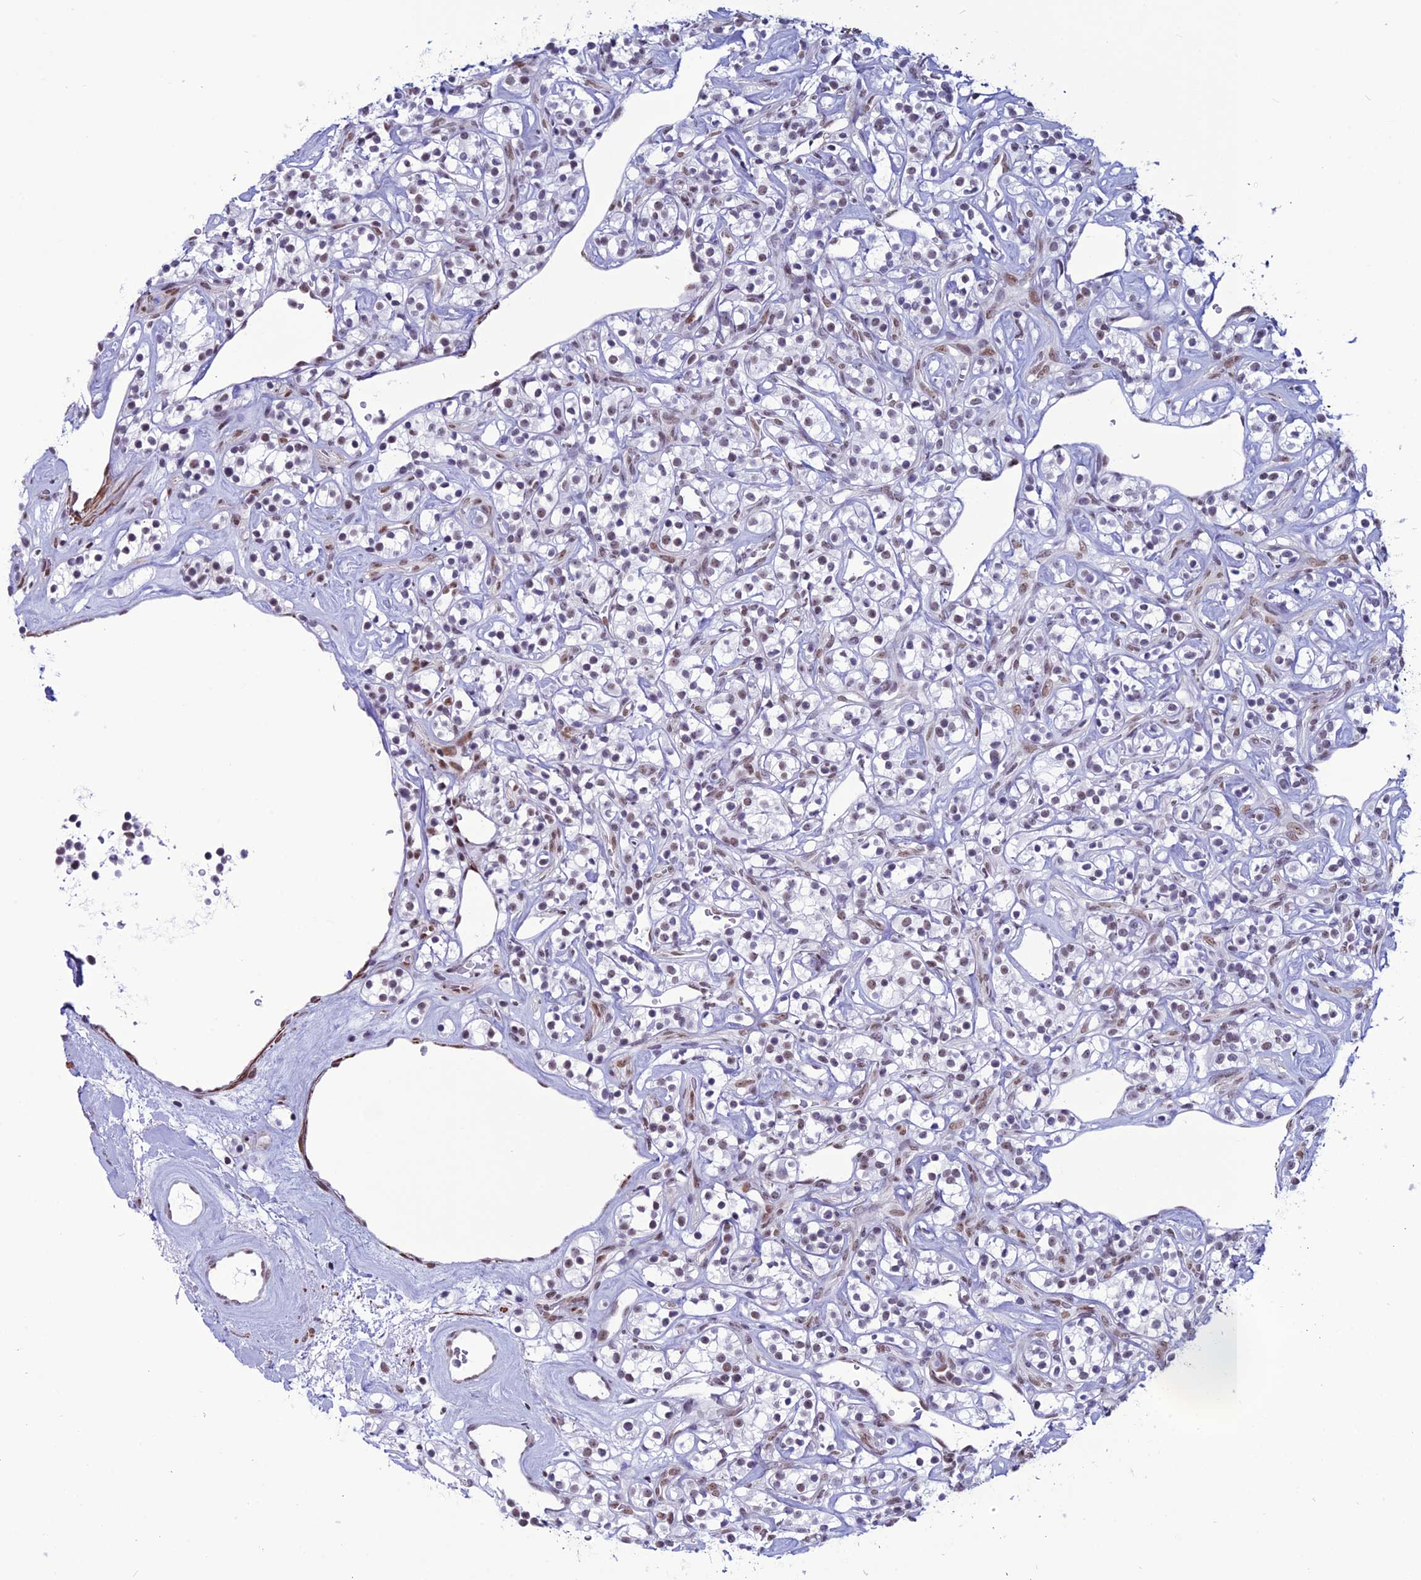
{"staining": {"intensity": "weak", "quantity": "<25%", "location": "nuclear"}, "tissue": "renal cancer", "cell_type": "Tumor cells", "image_type": "cancer", "snomed": [{"axis": "morphology", "description": "Adenocarcinoma, NOS"}, {"axis": "topography", "description": "Kidney"}], "caption": "Immunohistochemical staining of human adenocarcinoma (renal) exhibits no significant expression in tumor cells.", "gene": "U2AF1", "patient": {"sex": "male", "age": 77}}